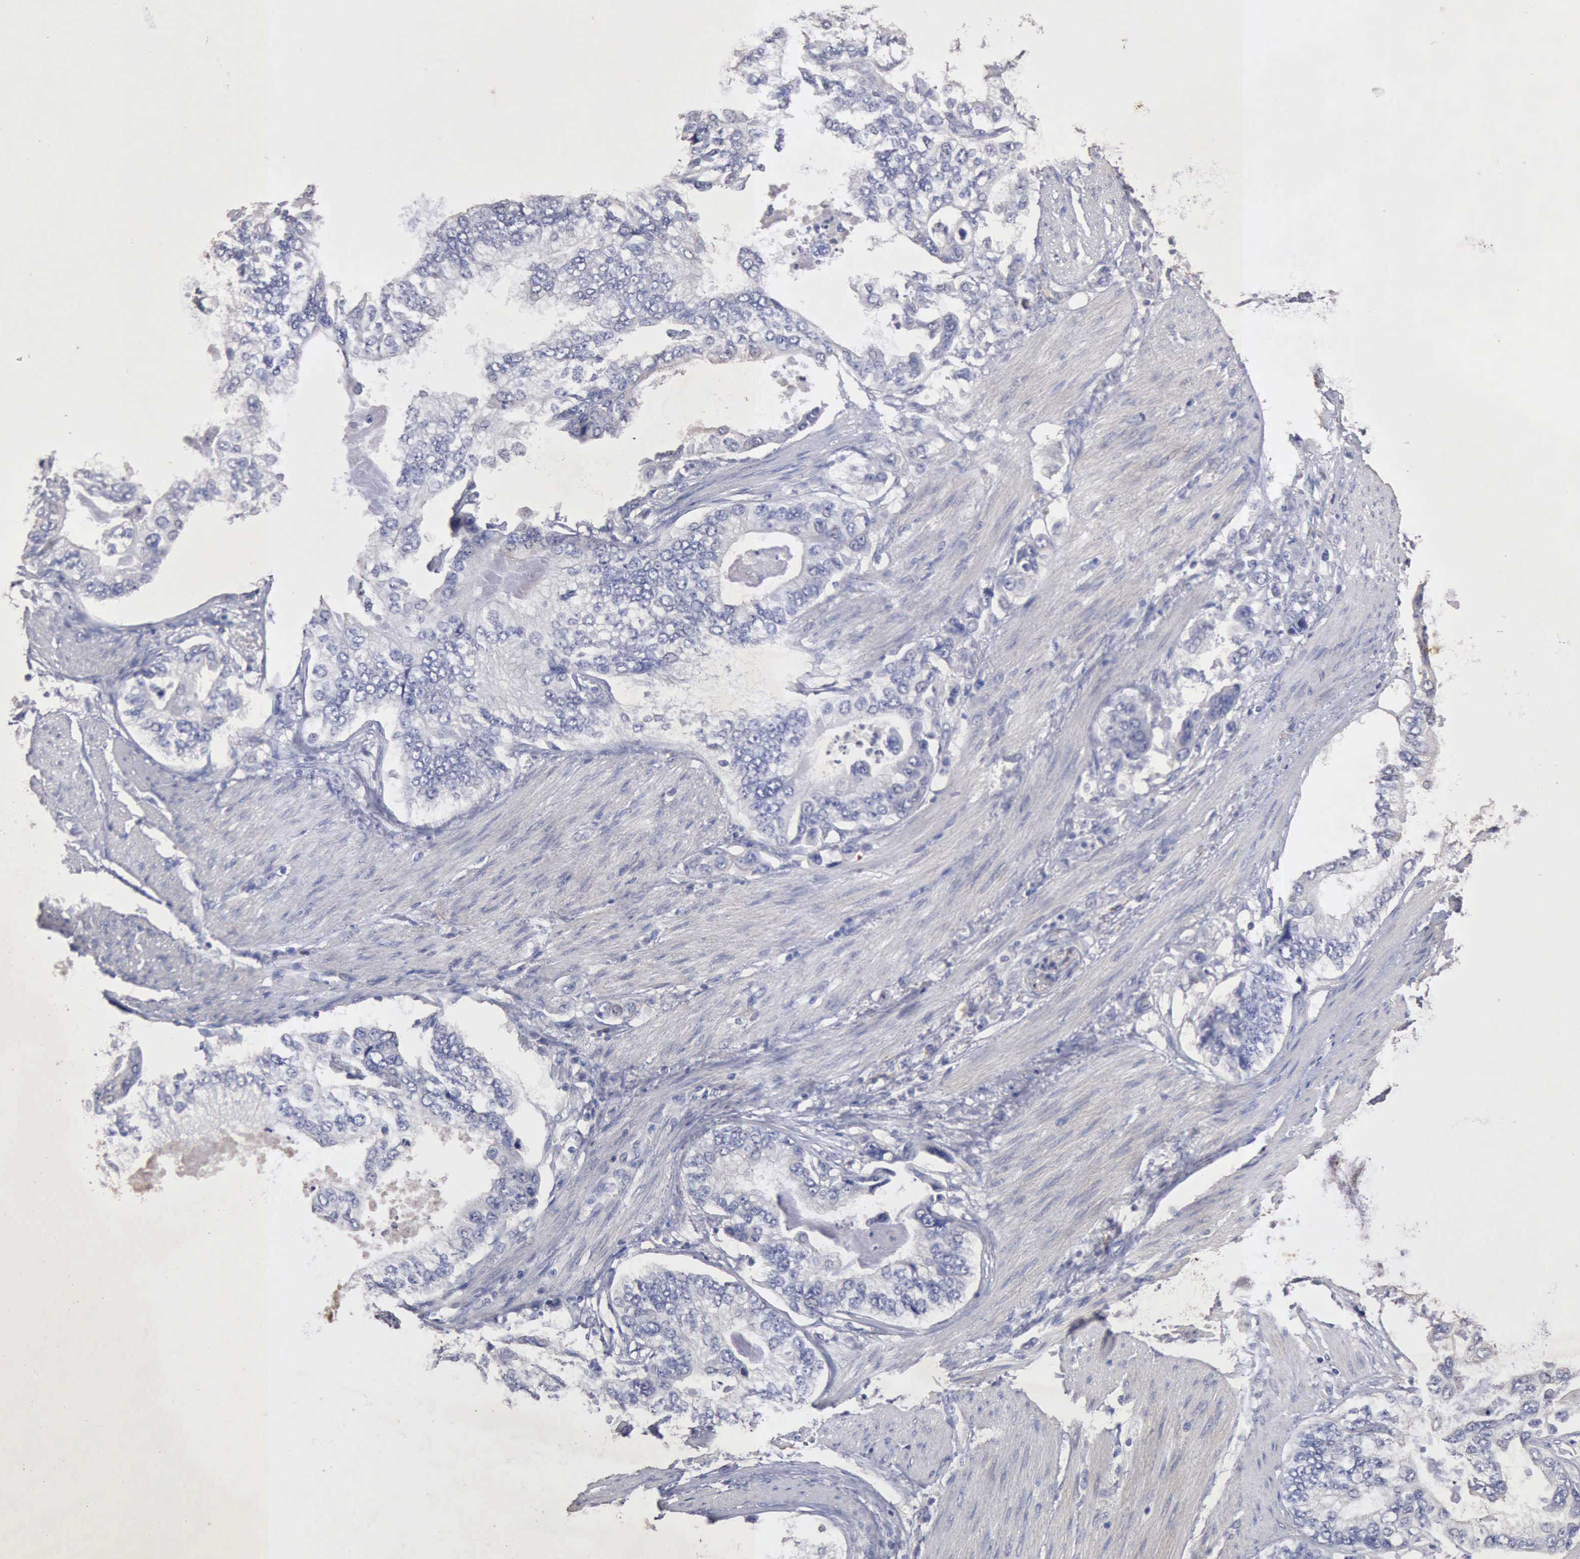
{"staining": {"intensity": "negative", "quantity": "none", "location": "none"}, "tissue": "stomach cancer", "cell_type": "Tumor cells", "image_type": "cancer", "snomed": [{"axis": "morphology", "description": "Adenocarcinoma, NOS"}, {"axis": "topography", "description": "Pancreas"}, {"axis": "topography", "description": "Stomach, upper"}], "caption": "DAB immunohistochemical staining of human stomach cancer (adenocarcinoma) demonstrates no significant positivity in tumor cells.", "gene": "KRT6B", "patient": {"sex": "male", "age": 77}}